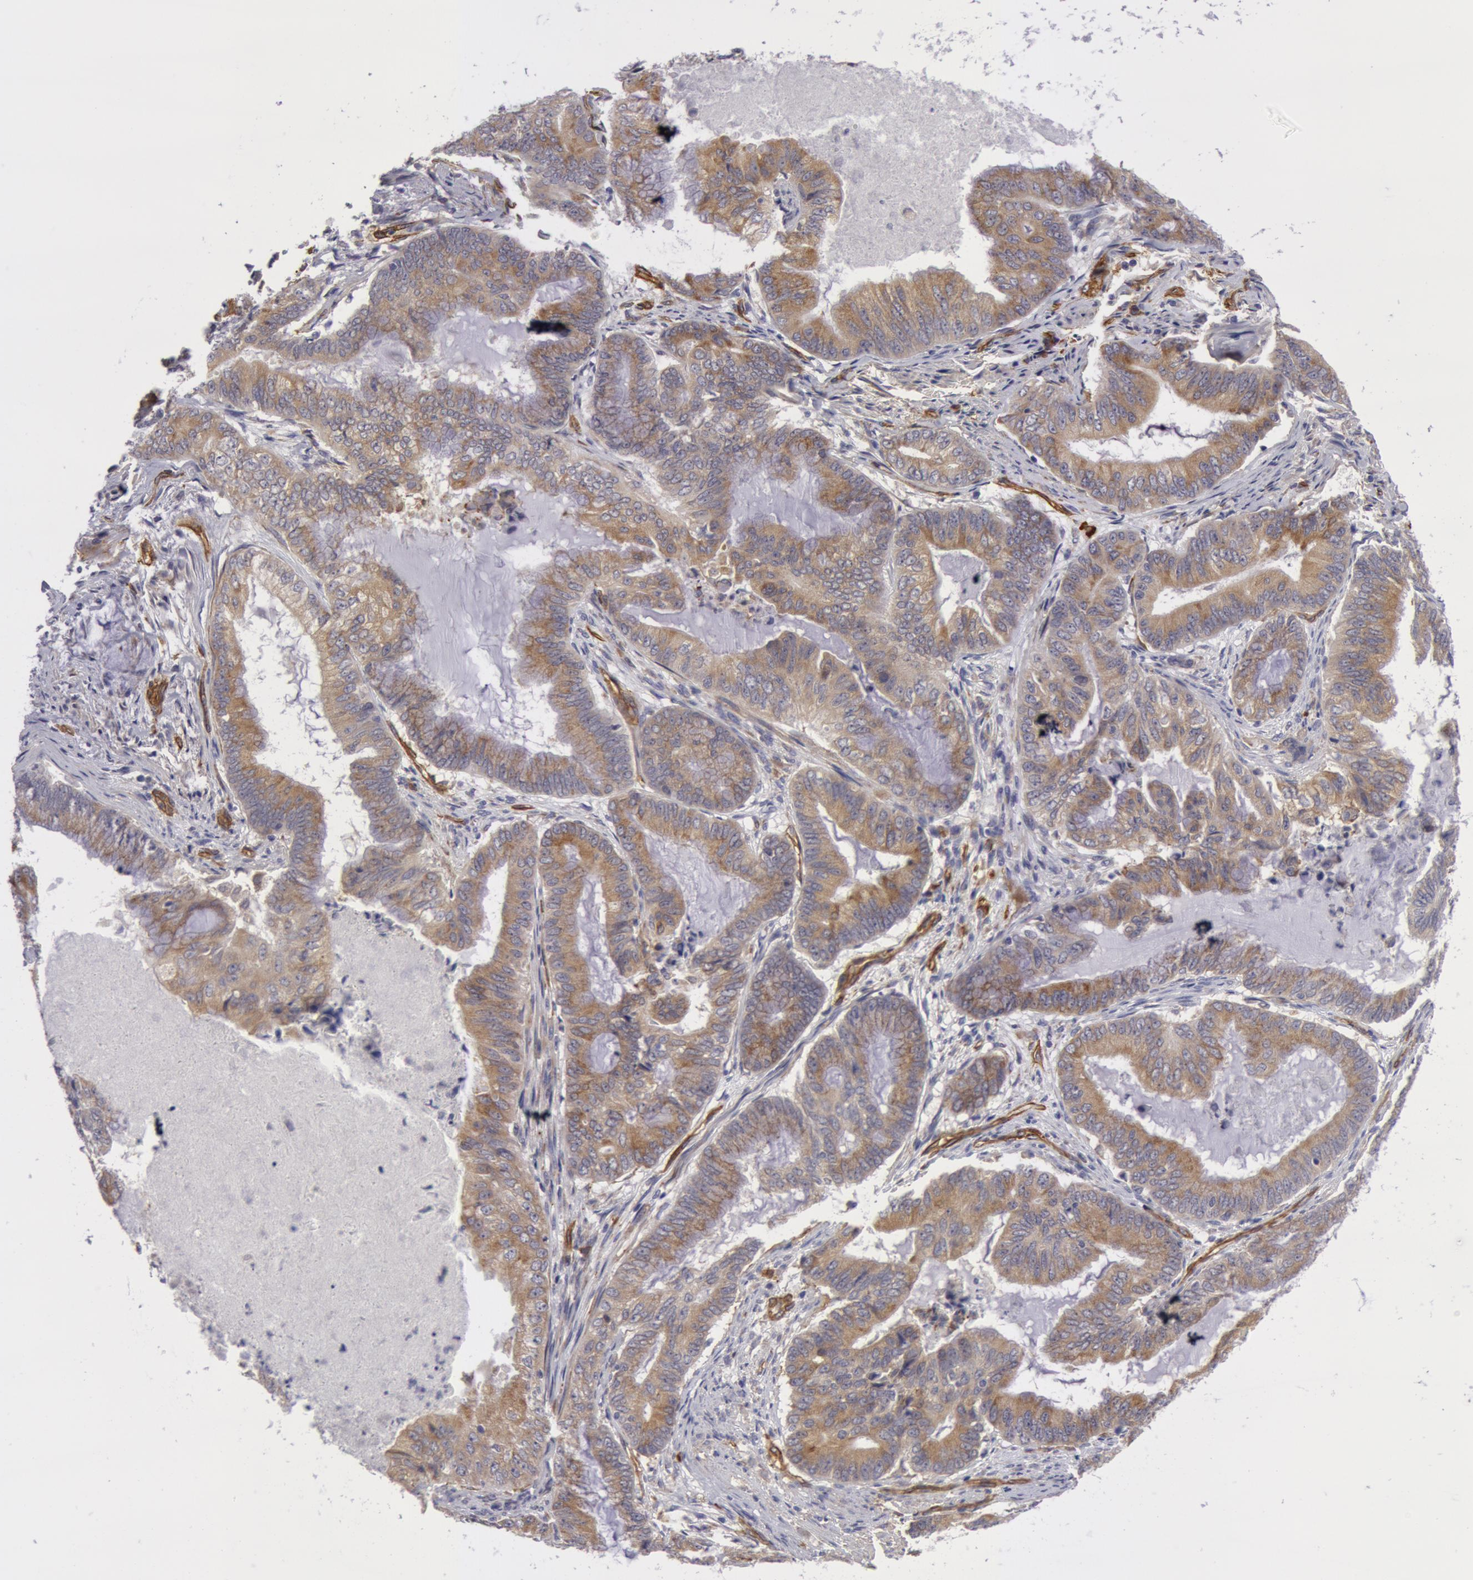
{"staining": {"intensity": "weak", "quantity": ">75%", "location": "cytoplasmic/membranous"}, "tissue": "endometrial cancer", "cell_type": "Tumor cells", "image_type": "cancer", "snomed": [{"axis": "morphology", "description": "Adenocarcinoma, NOS"}, {"axis": "topography", "description": "Endometrium"}], "caption": "Human adenocarcinoma (endometrial) stained with a brown dye demonstrates weak cytoplasmic/membranous positive staining in about >75% of tumor cells.", "gene": "IL23A", "patient": {"sex": "female", "age": 63}}